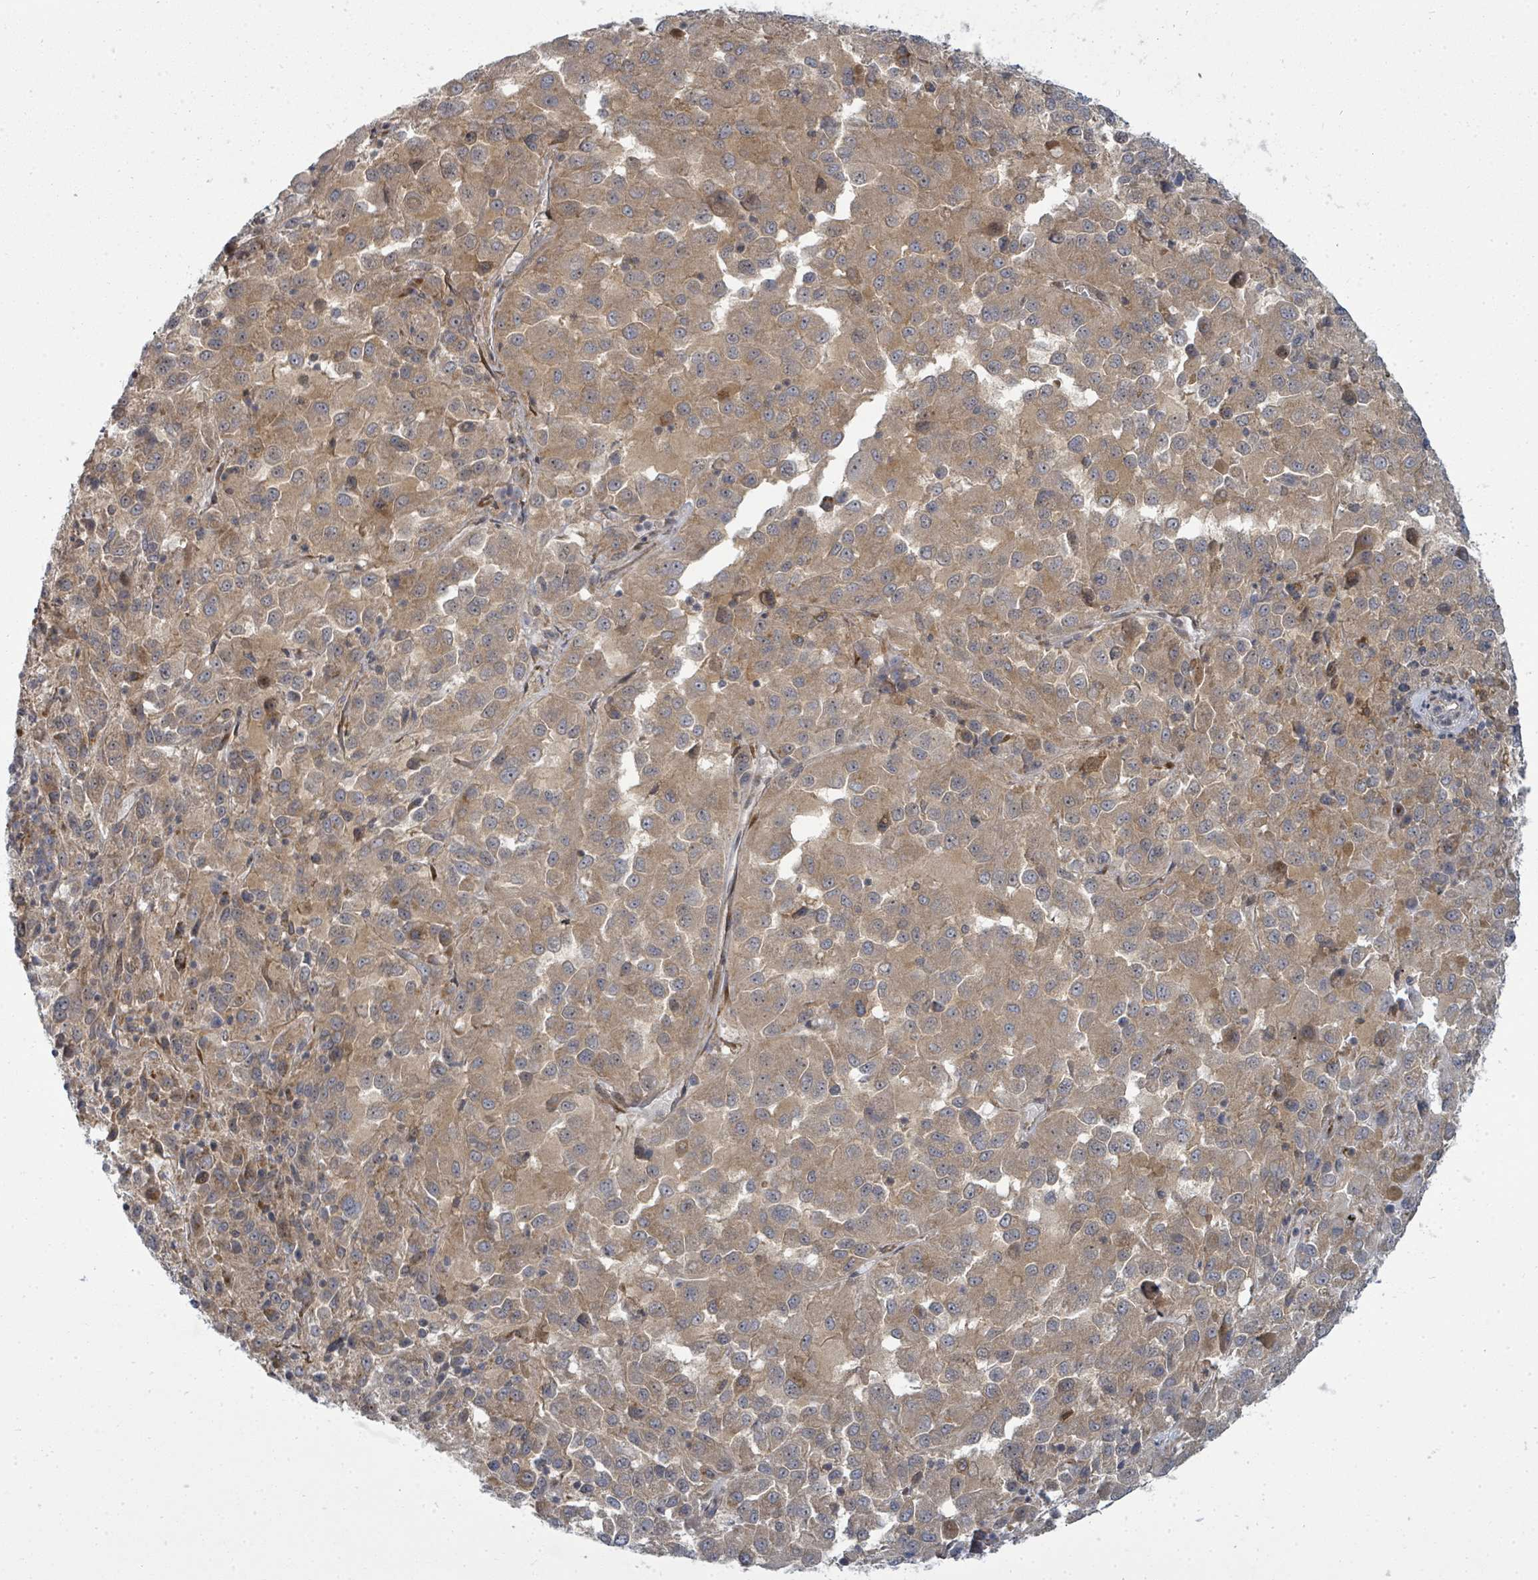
{"staining": {"intensity": "moderate", "quantity": ">75%", "location": "cytoplasmic/membranous"}, "tissue": "melanoma", "cell_type": "Tumor cells", "image_type": "cancer", "snomed": [{"axis": "morphology", "description": "Malignant melanoma, Metastatic site"}, {"axis": "topography", "description": "Lung"}], "caption": "This is an image of IHC staining of melanoma, which shows moderate expression in the cytoplasmic/membranous of tumor cells.", "gene": "PSMG2", "patient": {"sex": "male", "age": 64}}